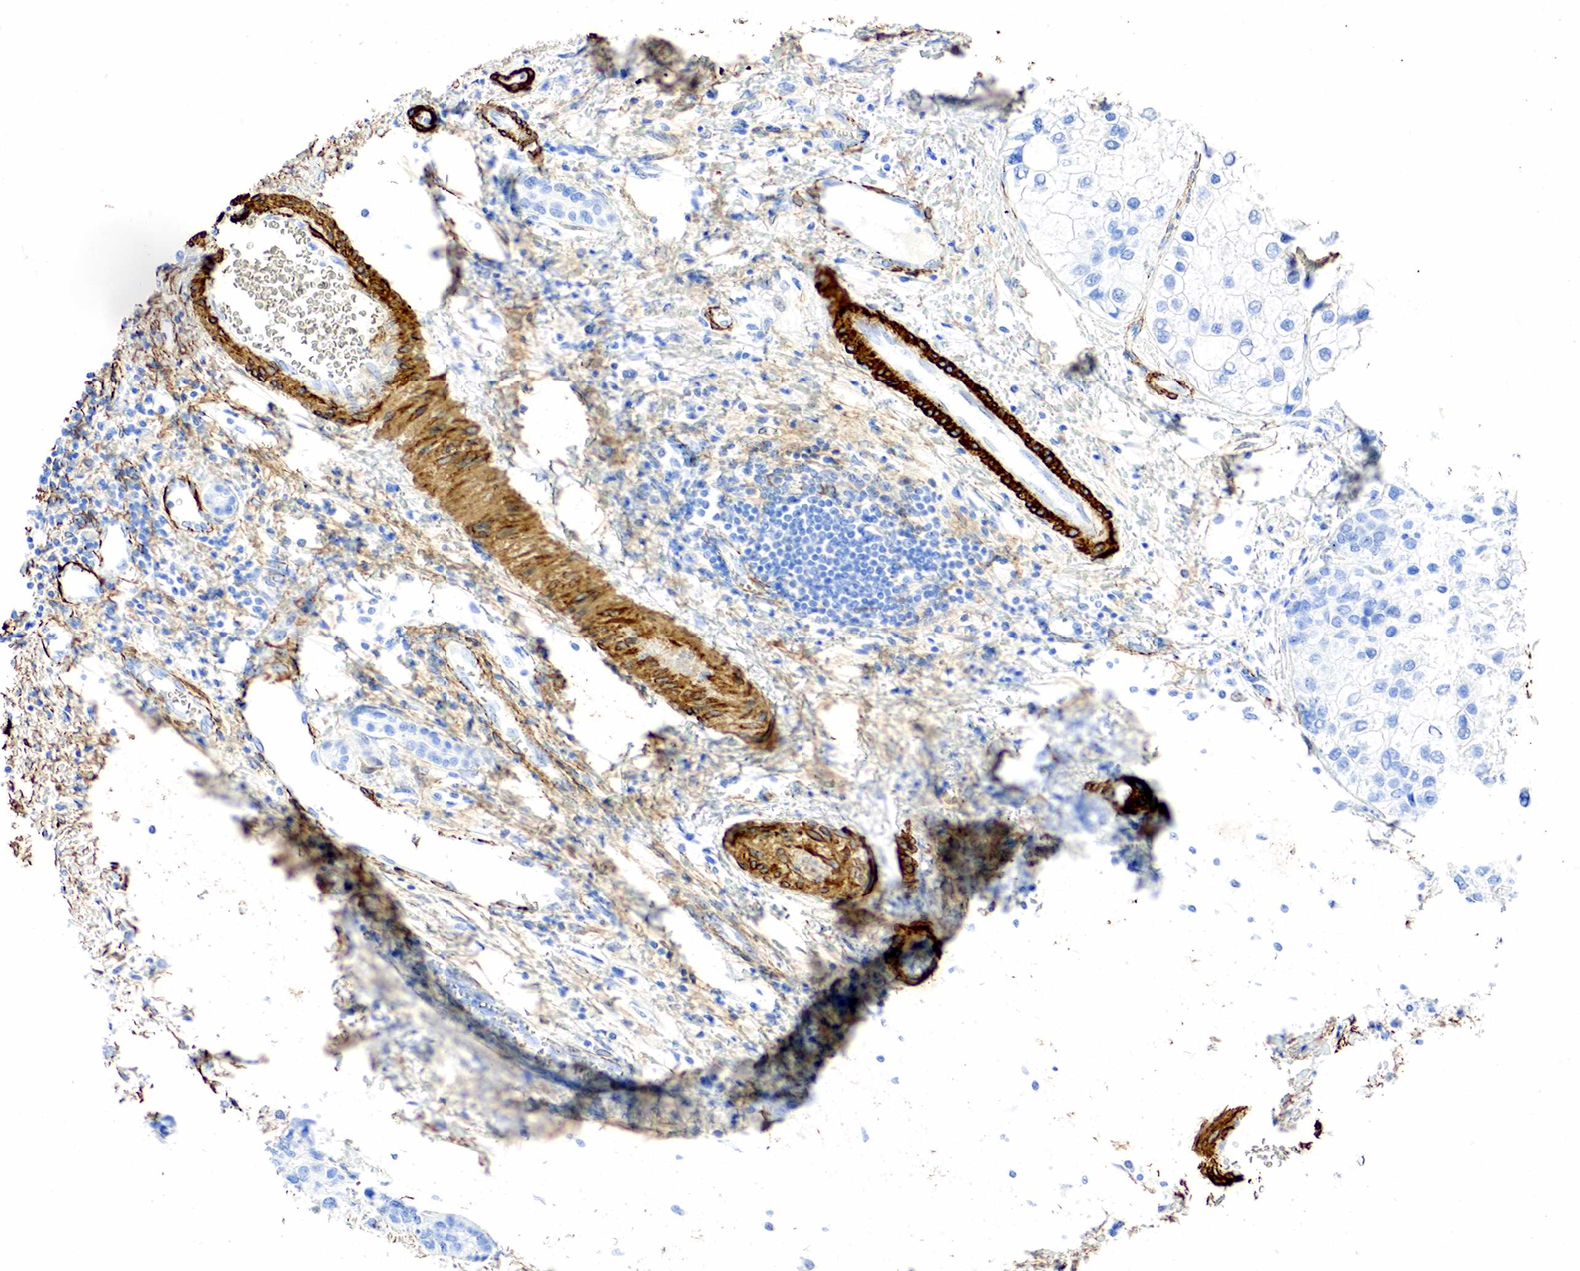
{"staining": {"intensity": "negative", "quantity": "none", "location": "none"}, "tissue": "stomach cancer", "cell_type": "Tumor cells", "image_type": "cancer", "snomed": [{"axis": "morphology", "description": "Adenocarcinoma, NOS"}, {"axis": "topography", "description": "Stomach, upper"}], "caption": "An immunohistochemistry histopathology image of stomach cancer (adenocarcinoma) is shown. There is no staining in tumor cells of stomach cancer (adenocarcinoma).", "gene": "ACTA1", "patient": {"sex": "male", "age": 80}}